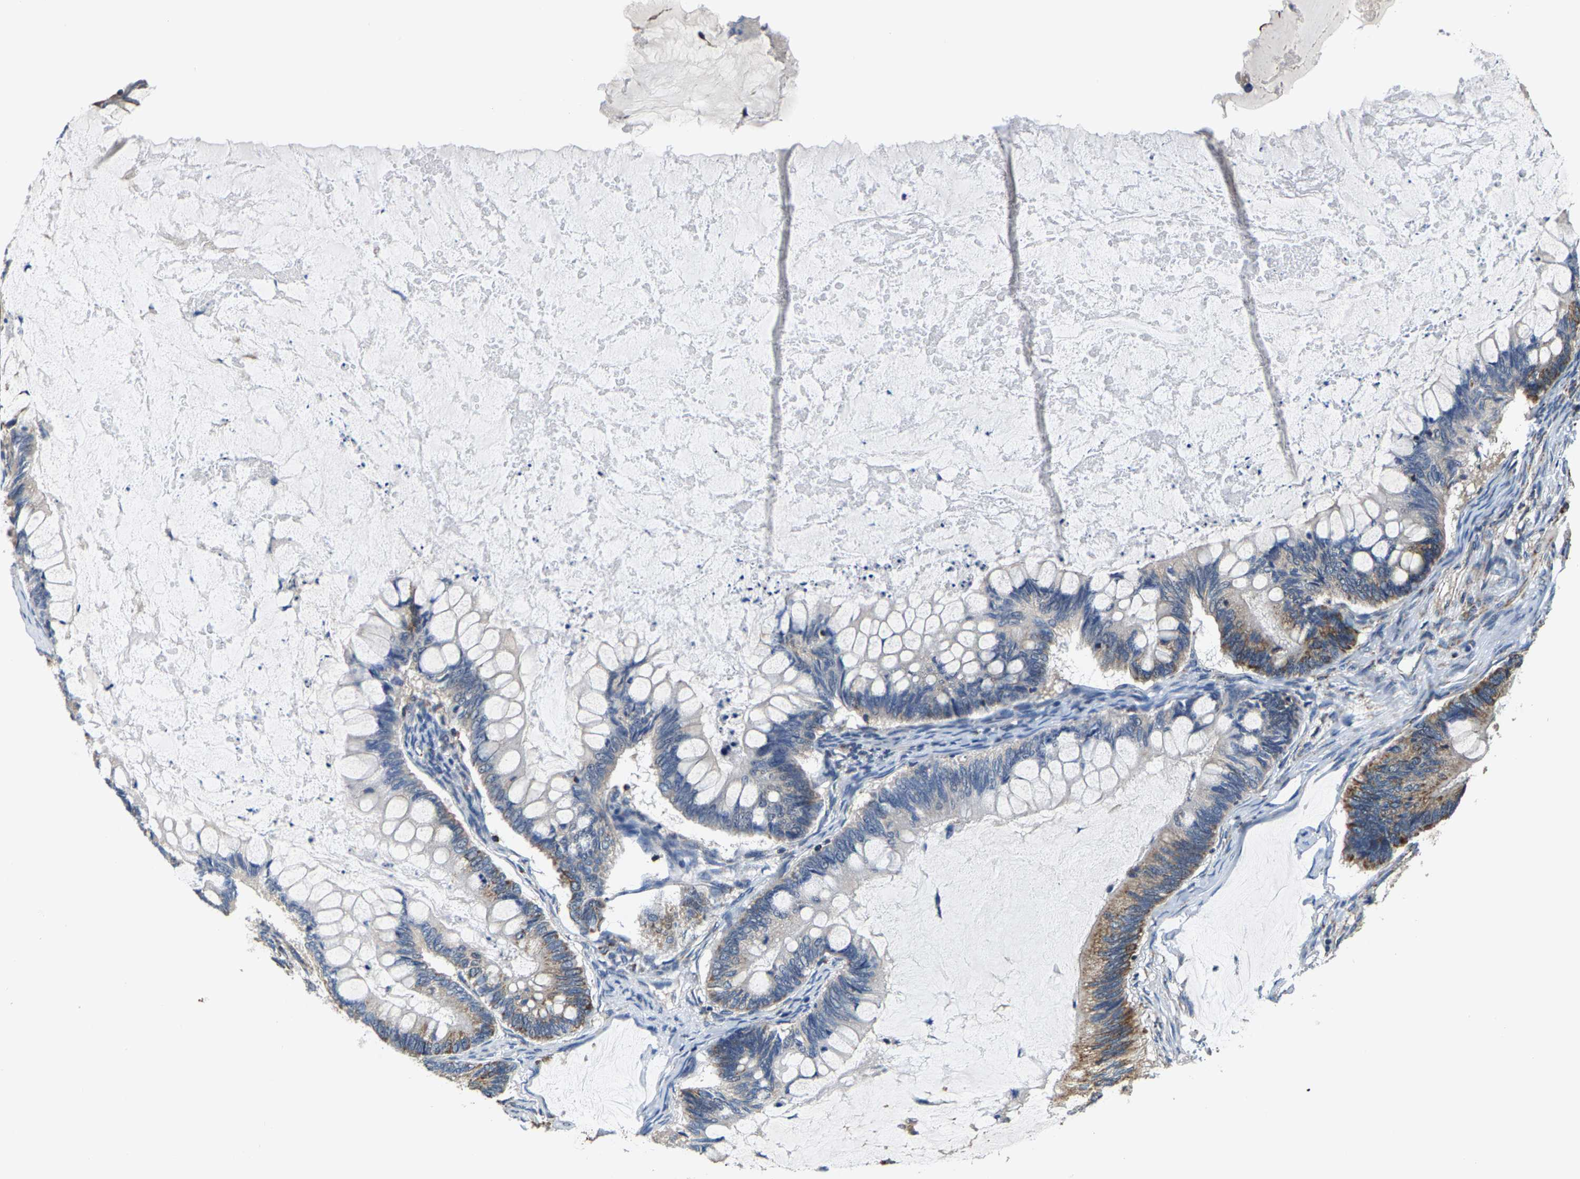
{"staining": {"intensity": "moderate", "quantity": "25%-75%", "location": "cytoplasmic/membranous"}, "tissue": "ovarian cancer", "cell_type": "Tumor cells", "image_type": "cancer", "snomed": [{"axis": "morphology", "description": "Cystadenocarcinoma, mucinous, NOS"}, {"axis": "topography", "description": "Ovary"}], "caption": "Immunohistochemical staining of human mucinous cystadenocarcinoma (ovarian) displays medium levels of moderate cytoplasmic/membranous expression in about 25%-75% of tumor cells.", "gene": "SHMT2", "patient": {"sex": "female", "age": 61}}